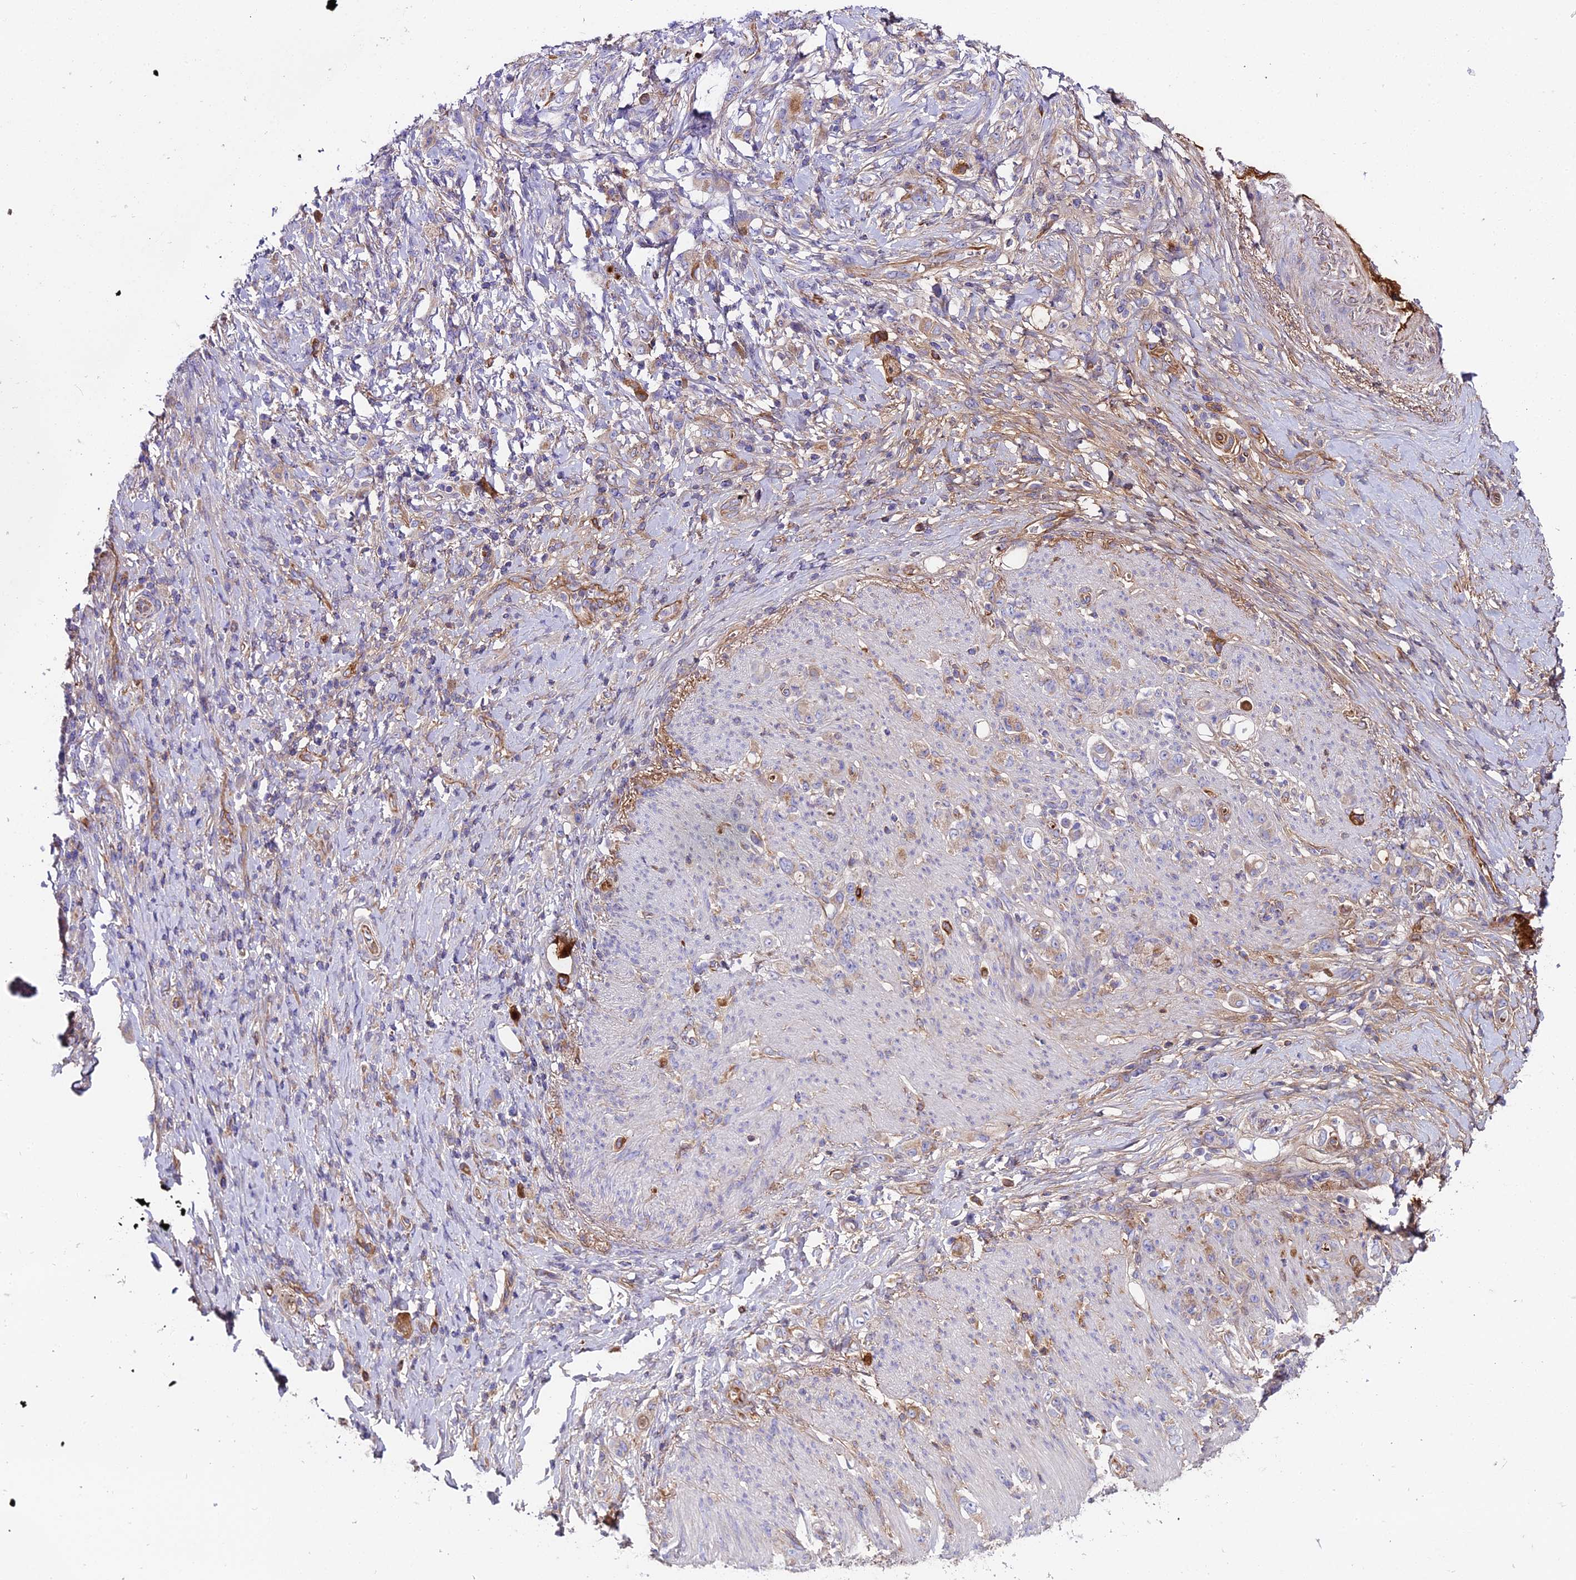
{"staining": {"intensity": "weak", "quantity": "<25%", "location": "cytoplasmic/membranous"}, "tissue": "stomach cancer", "cell_type": "Tumor cells", "image_type": "cancer", "snomed": [{"axis": "morphology", "description": "Normal tissue, NOS"}, {"axis": "morphology", "description": "Adenocarcinoma, NOS"}, {"axis": "topography", "description": "Stomach"}], "caption": "This is an immunohistochemistry histopathology image of stomach cancer. There is no staining in tumor cells.", "gene": "BEX4", "patient": {"sex": "female", "age": 79}}